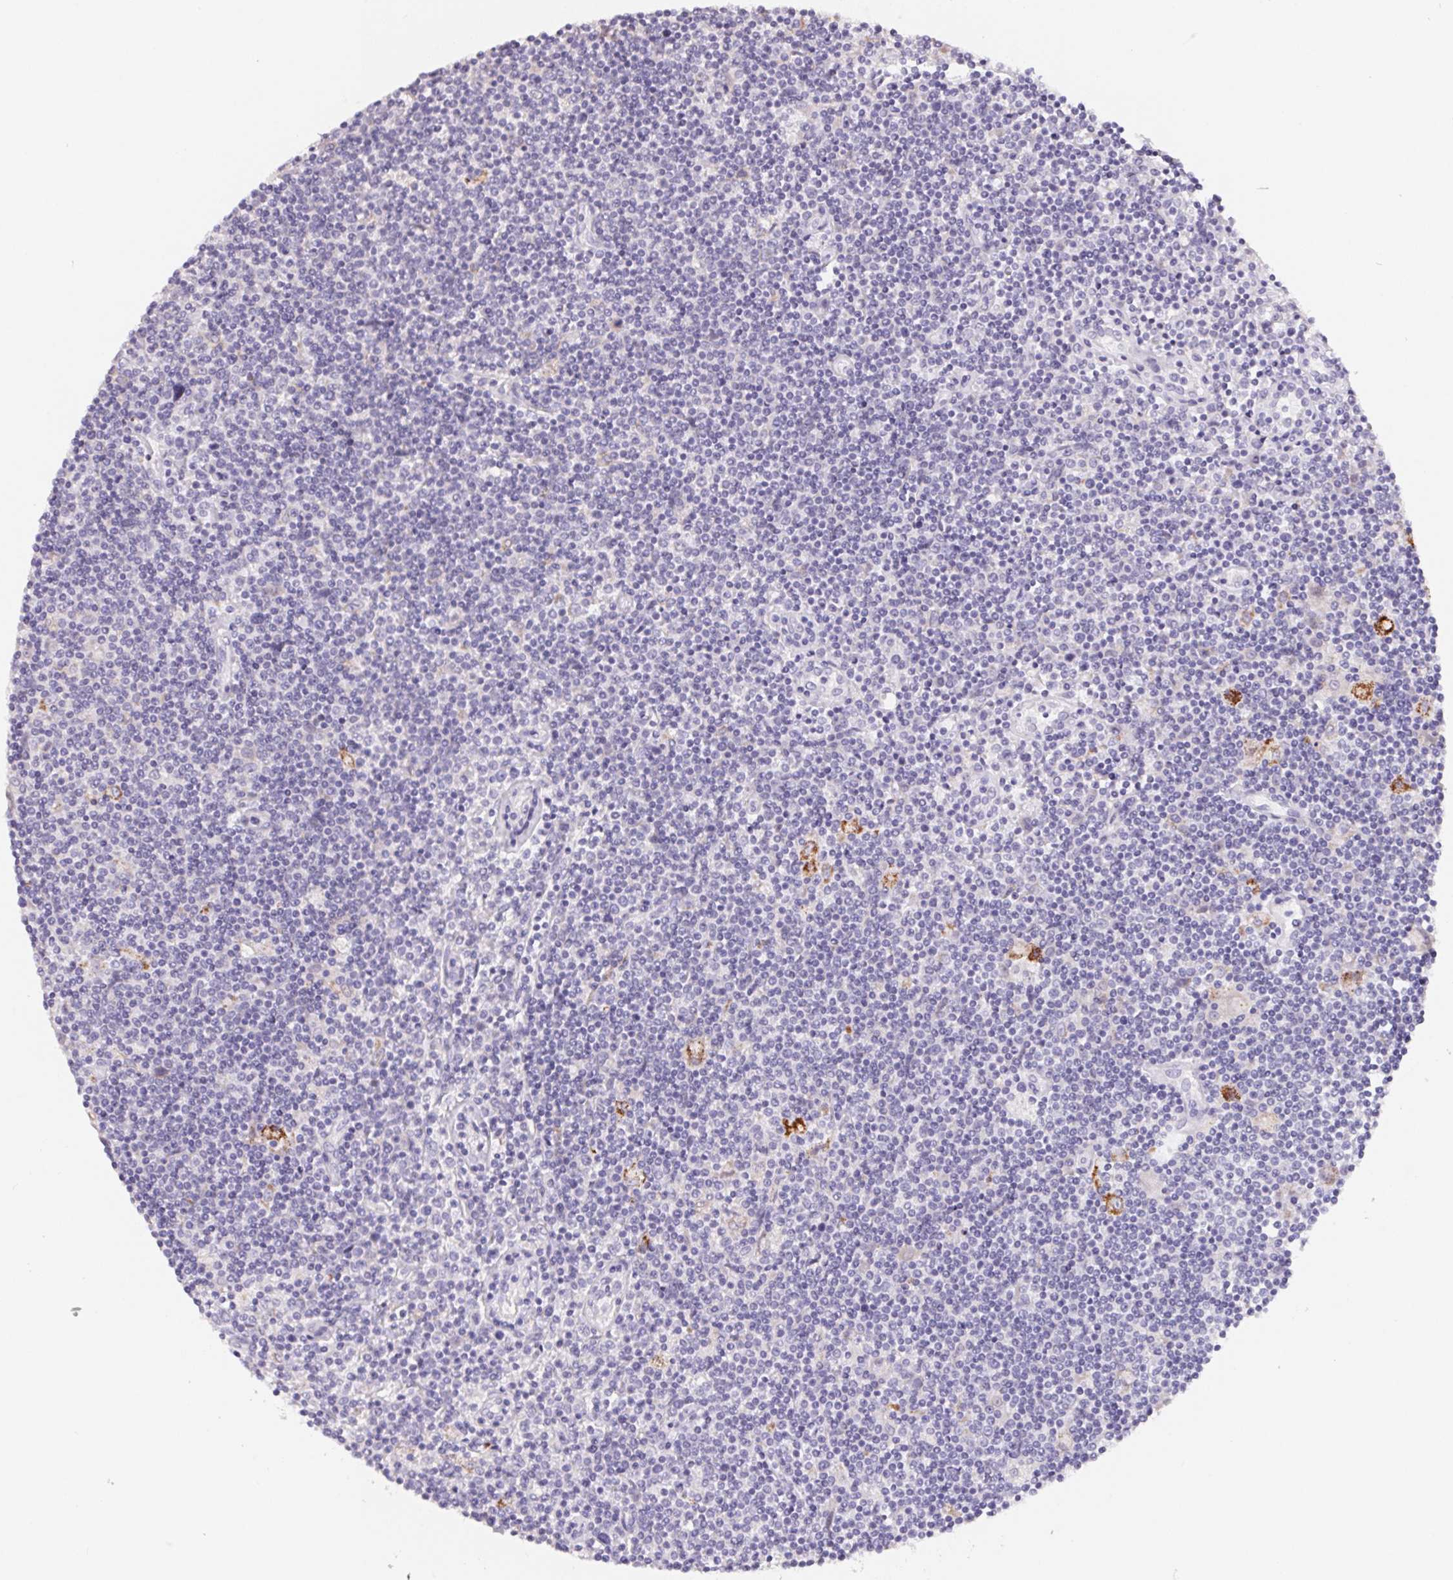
{"staining": {"intensity": "negative", "quantity": "none", "location": "none"}, "tissue": "lymphoma", "cell_type": "Tumor cells", "image_type": "cancer", "snomed": [{"axis": "morphology", "description": "Hodgkin's disease, NOS"}, {"axis": "topography", "description": "Lymph node"}], "caption": "This is an immunohistochemistry (IHC) histopathology image of human lymphoma. There is no expression in tumor cells.", "gene": "FDX1", "patient": {"sex": "male", "age": 40}}